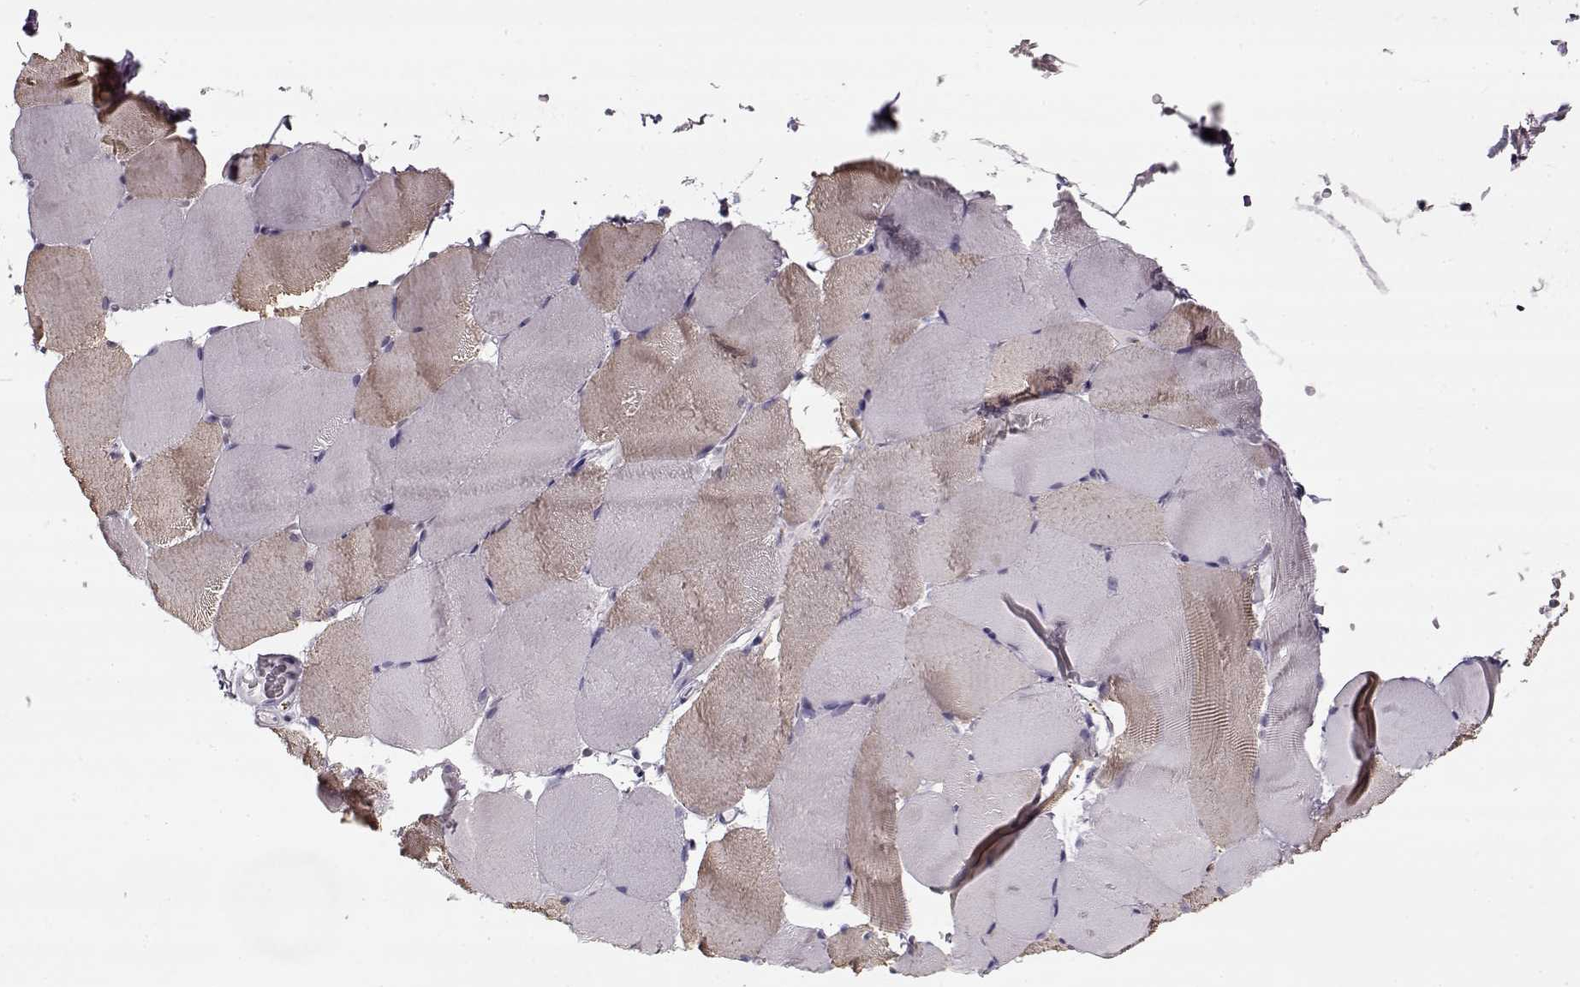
{"staining": {"intensity": "weak", "quantity": "<25%", "location": "cytoplasmic/membranous"}, "tissue": "skeletal muscle", "cell_type": "Myocytes", "image_type": "normal", "snomed": [{"axis": "morphology", "description": "Normal tissue, NOS"}, {"axis": "topography", "description": "Skeletal muscle"}], "caption": "DAB (3,3'-diaminobenzidine) immunohistochemical staining of unremarkable human skeletal muscle exhibits no significant expression in myocytes.", "gene": "PNMT", "patient": {"sex": "female", "age": 37}}